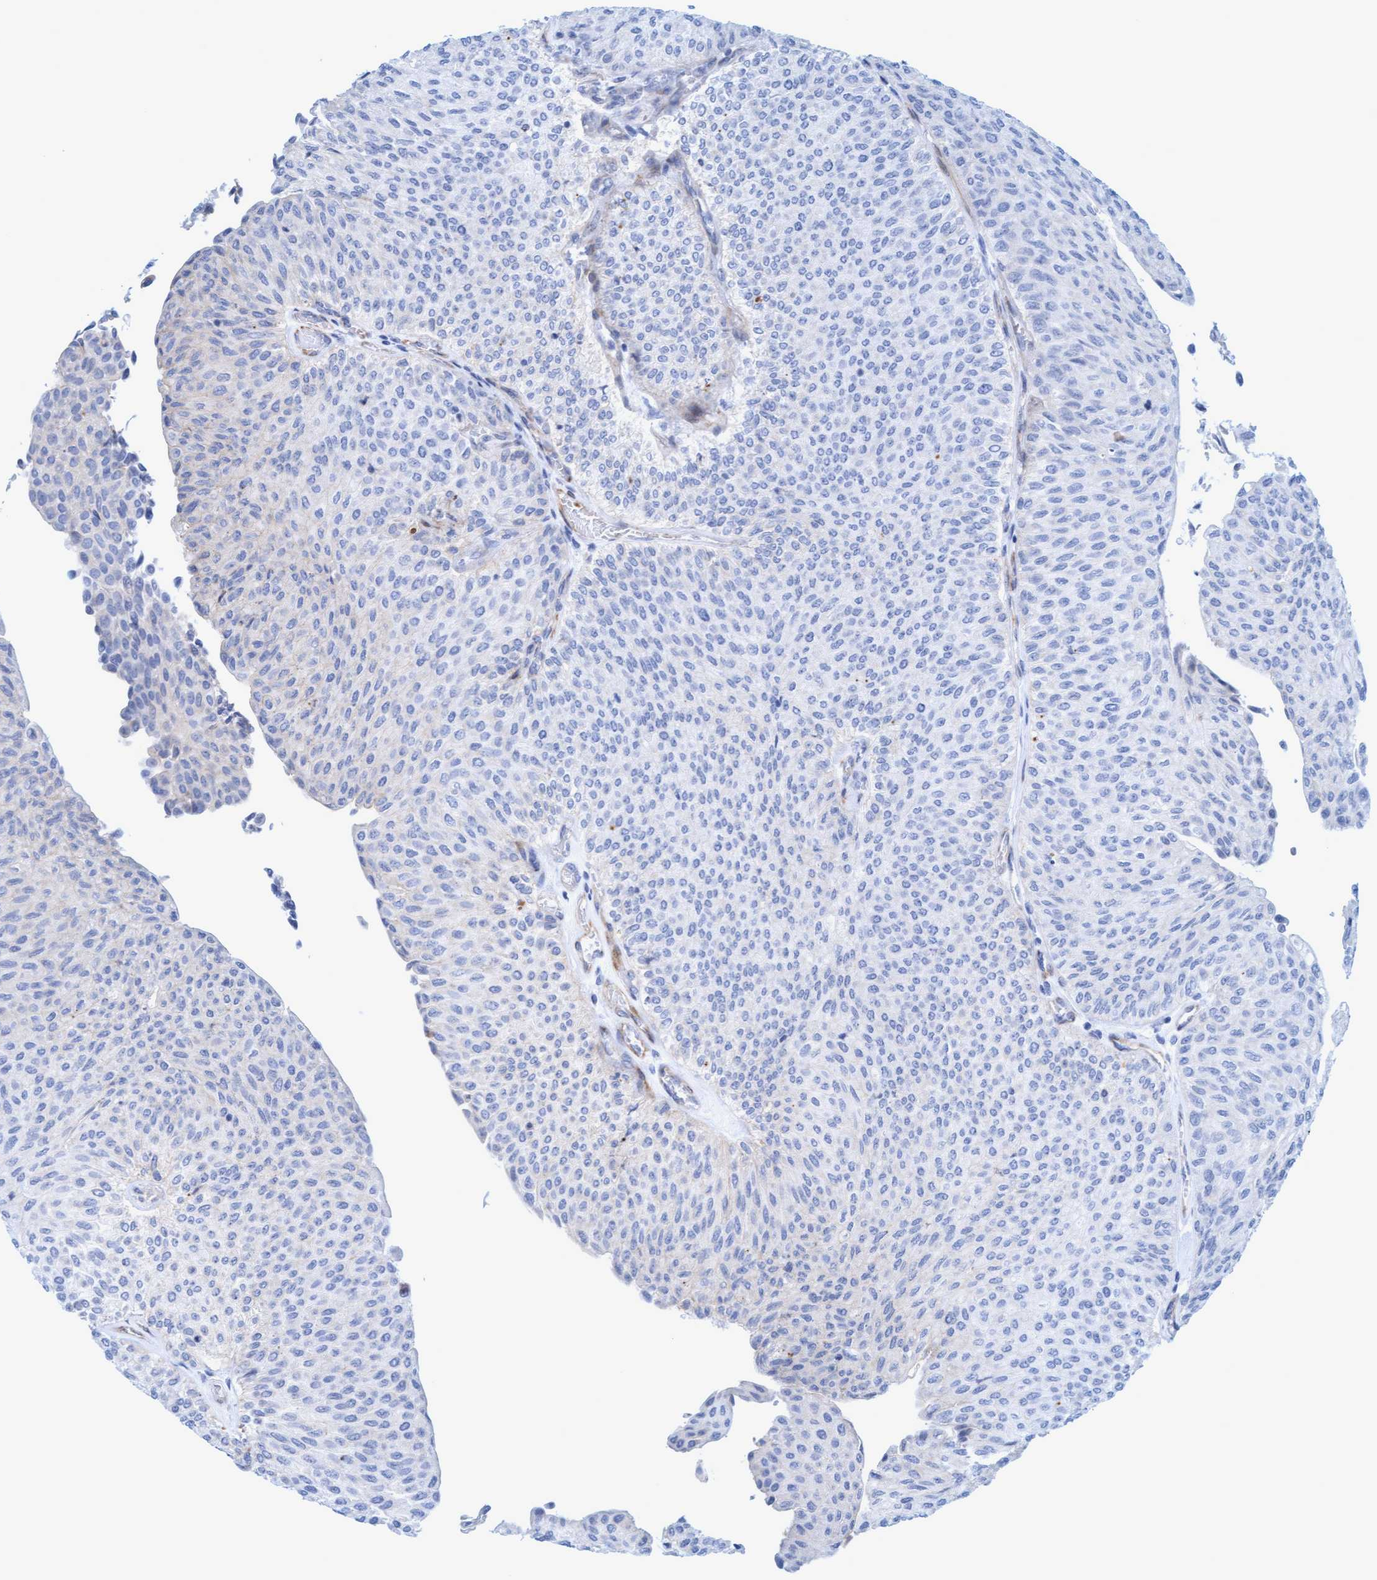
{"staining": {"intensity": "negative", "quantity": "none", "location": "none"}, "tissue": "urothelial cancer", "cell_type": "Tumor cells", "image_type": "cancer", "snomed": [{"axis": "morphology", "description": "Urothelial carcinoma, Low grade"}, {"axis": "topography", "description": "Urinary bladder"}], "caption": "Immunohistochemistry of low-grade urothelial carcinoma shows no positivity in tumor cells.", "gene": "MTFR1", "patient": {"sex": "male", "age": 78}}